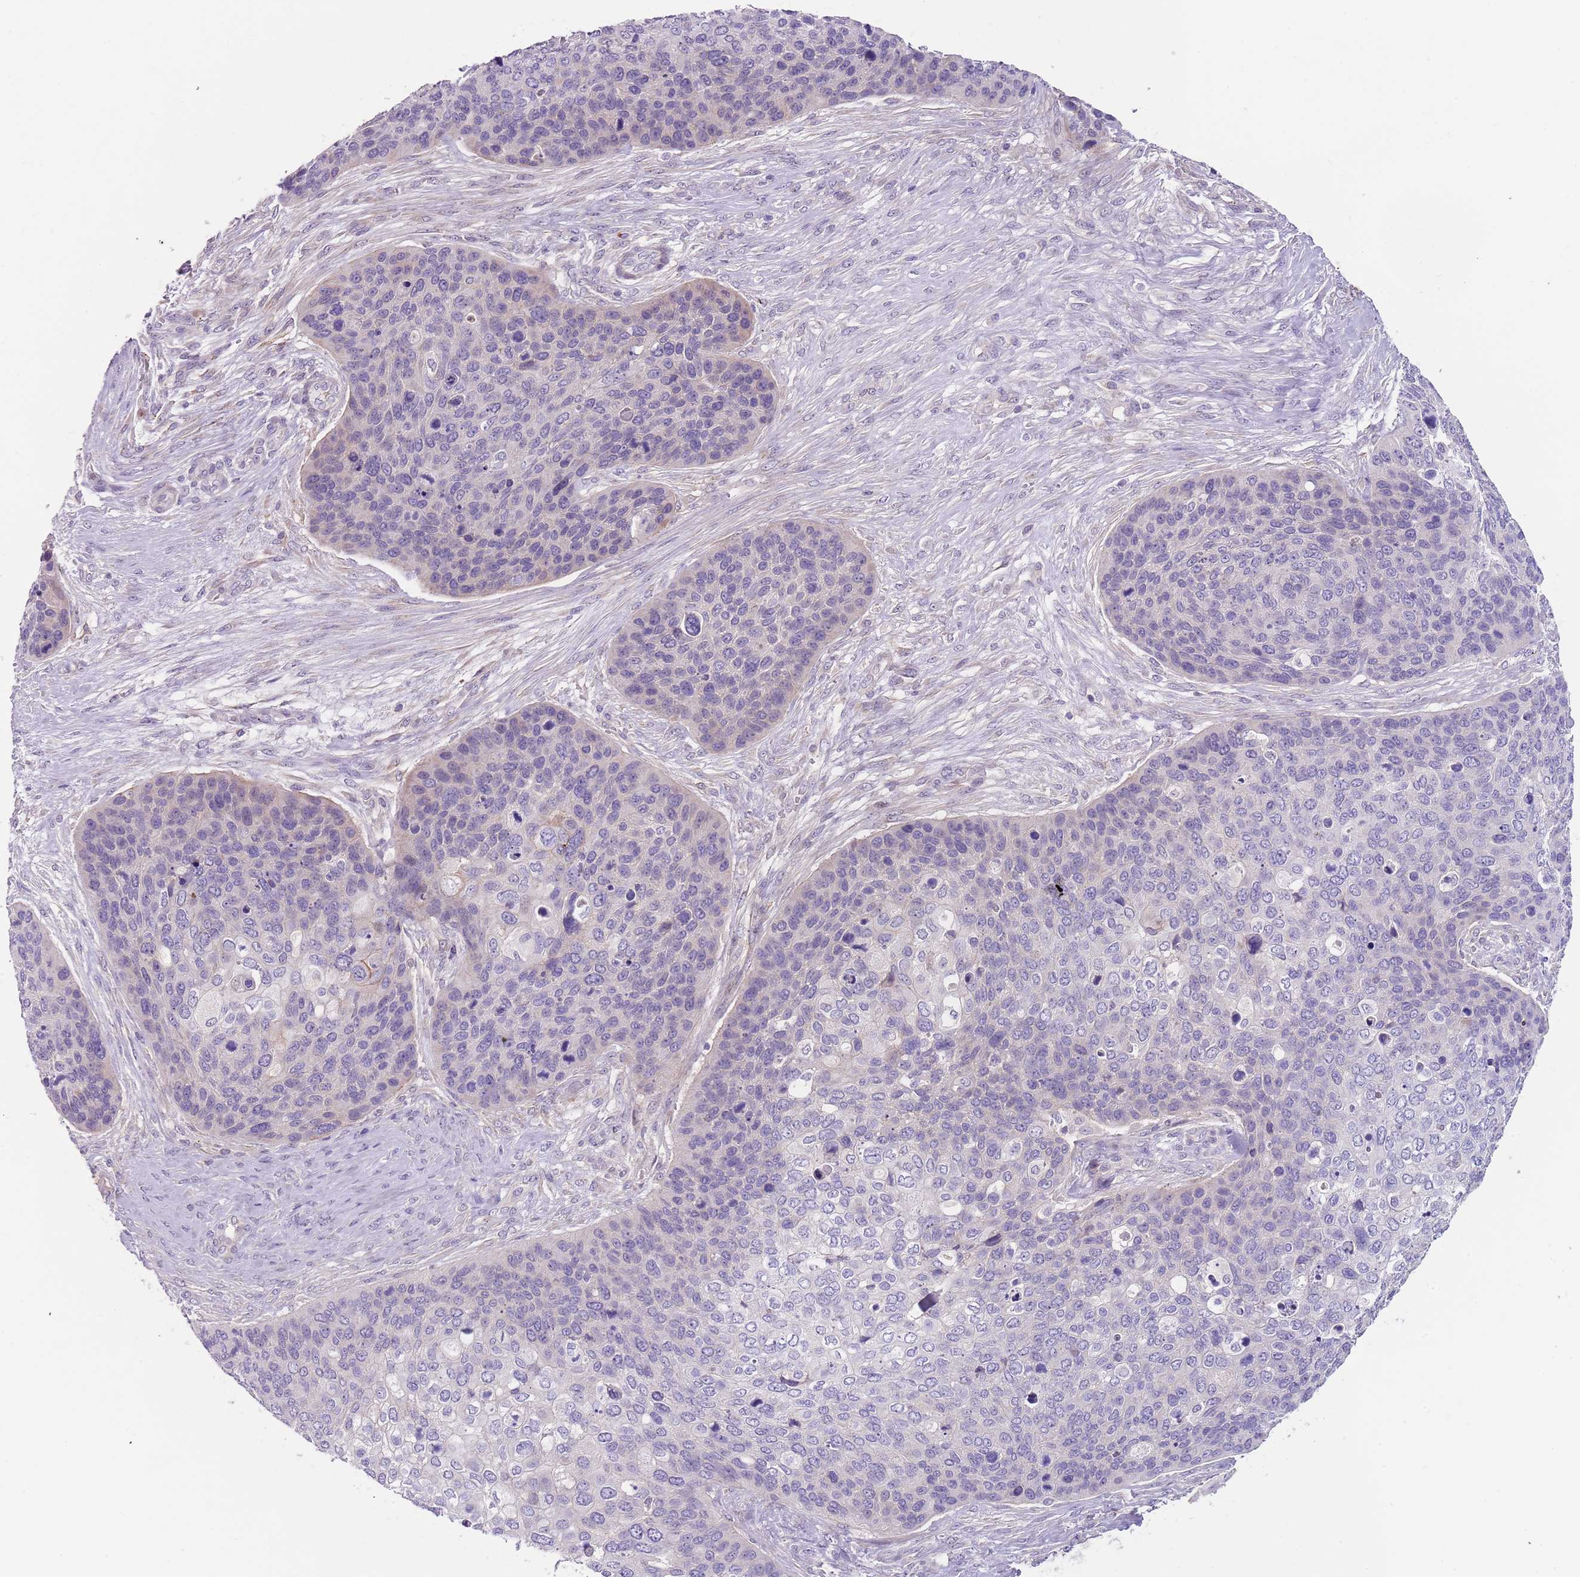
{"staining": {"intensity": "negative", "quantity": "none", "location": "none"}, "tissue": "skin cancer", "cell_type": "Tumor cells", "image_type": "cancer", "snomed": [{"axis": "morphology", "description": "Basal cell carcinoma"}, {"axis": "topography", "description": "Skin"}], "caption": "Skin basal cell carcinoma stained for a protein using IHC demonstrates no positivity tumor cells.", "gene": "C2CD3", "patient": {"sex": "female", "age": 74}}